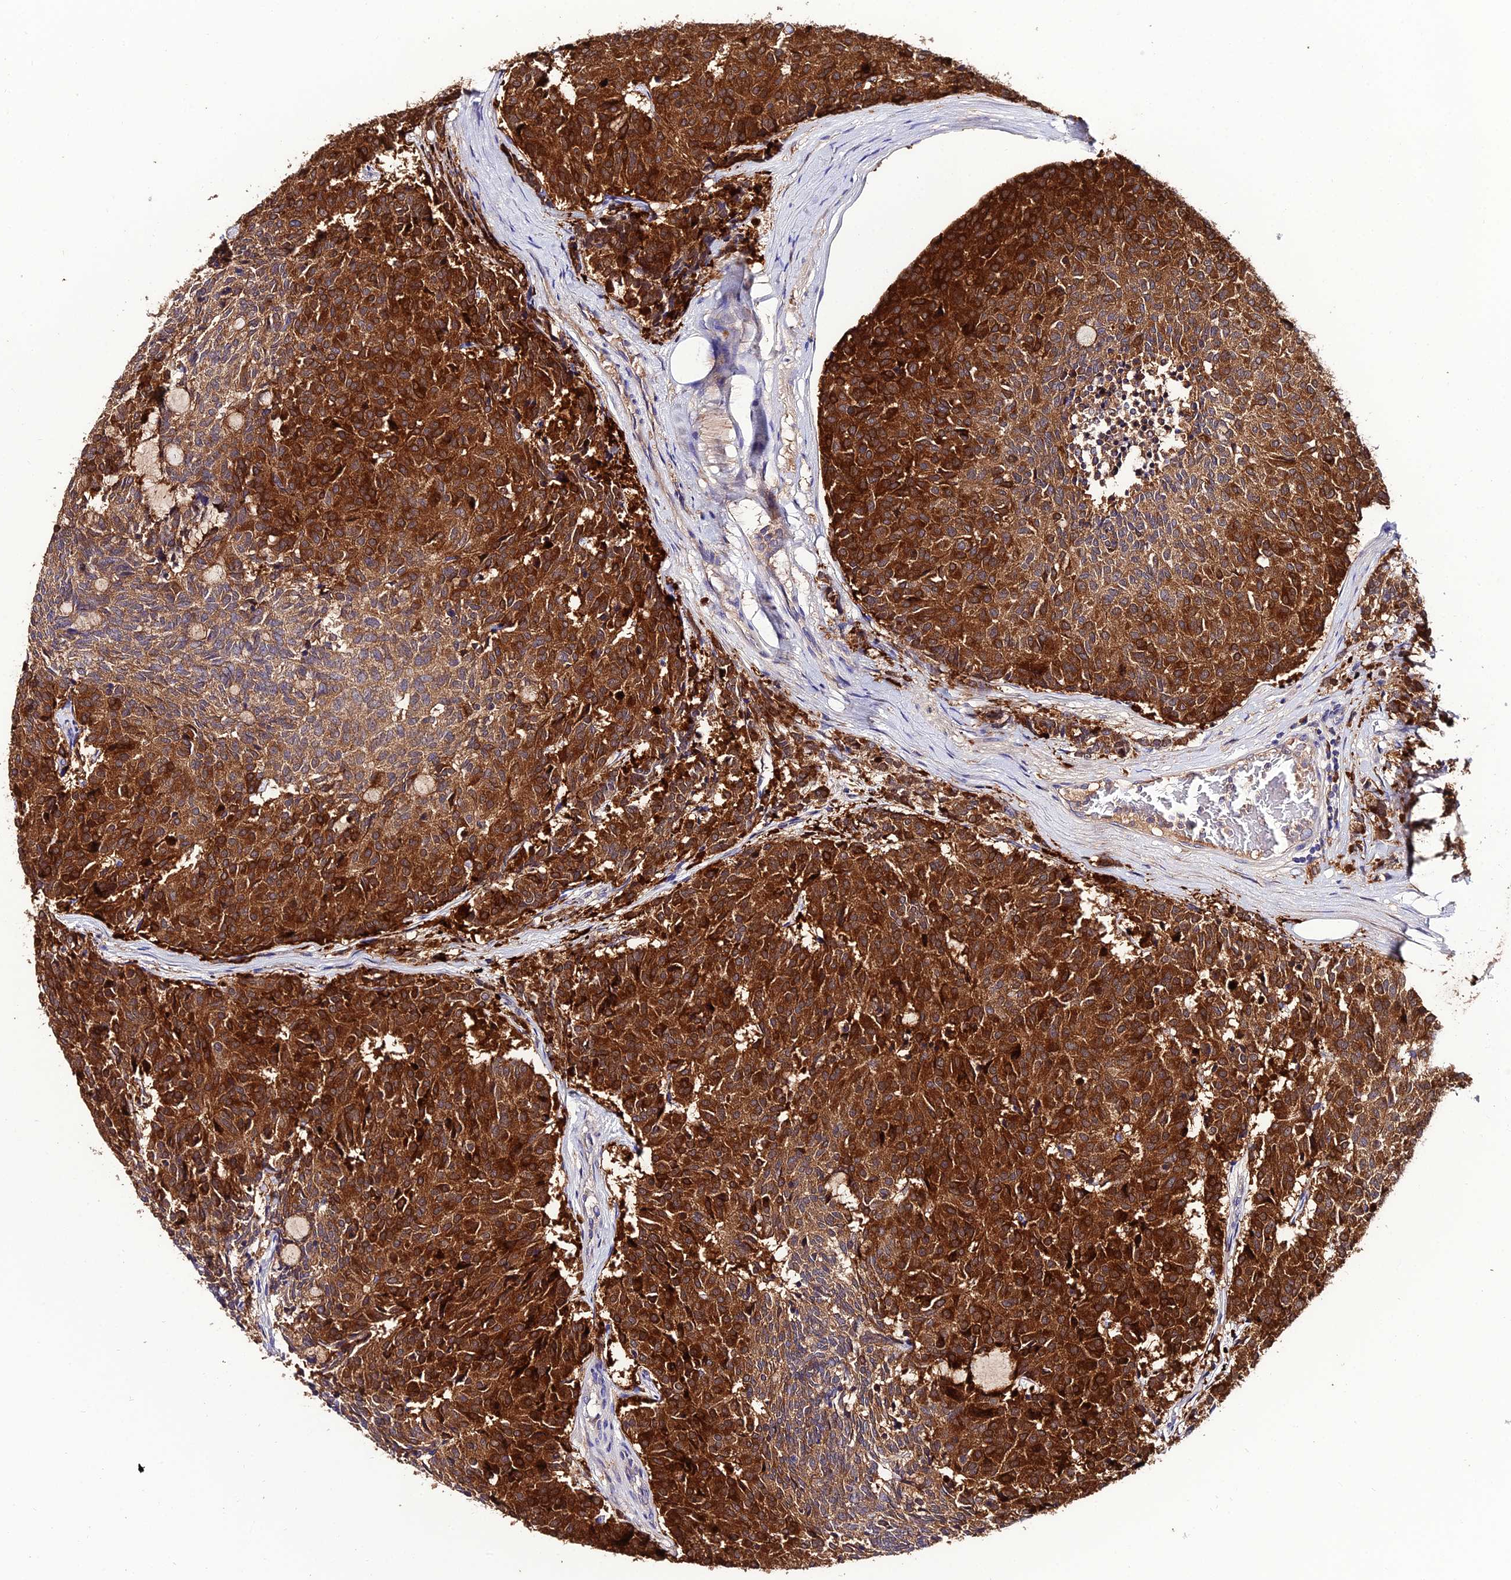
{"staining": {"intensity": "strong", "quantity": ">75%", "location": "cytoplasmic/membranous"}, "tissue": "carcinoid", "cell_type": "Tumor cells", "image_type": "cancer", "snomed": [{"axis": "morphology", "description": "Carcinoid, malignant, NOS"}, {"axis": "topography", "description": "Pancreas"}], "caption": "Protein analysis of malignant carcinoid tissue shows strong cytoplasmic/membranous expression in approximately >75% of tumor cells. The staining is performed using DAB (3,3'-diaminobenzidine) brown chromogen to label protein expression. The nuclei are counter-stained blue using hematoxylin.", "gene": "C2orf69", "patient": {"sex": "female", "age": 54}}